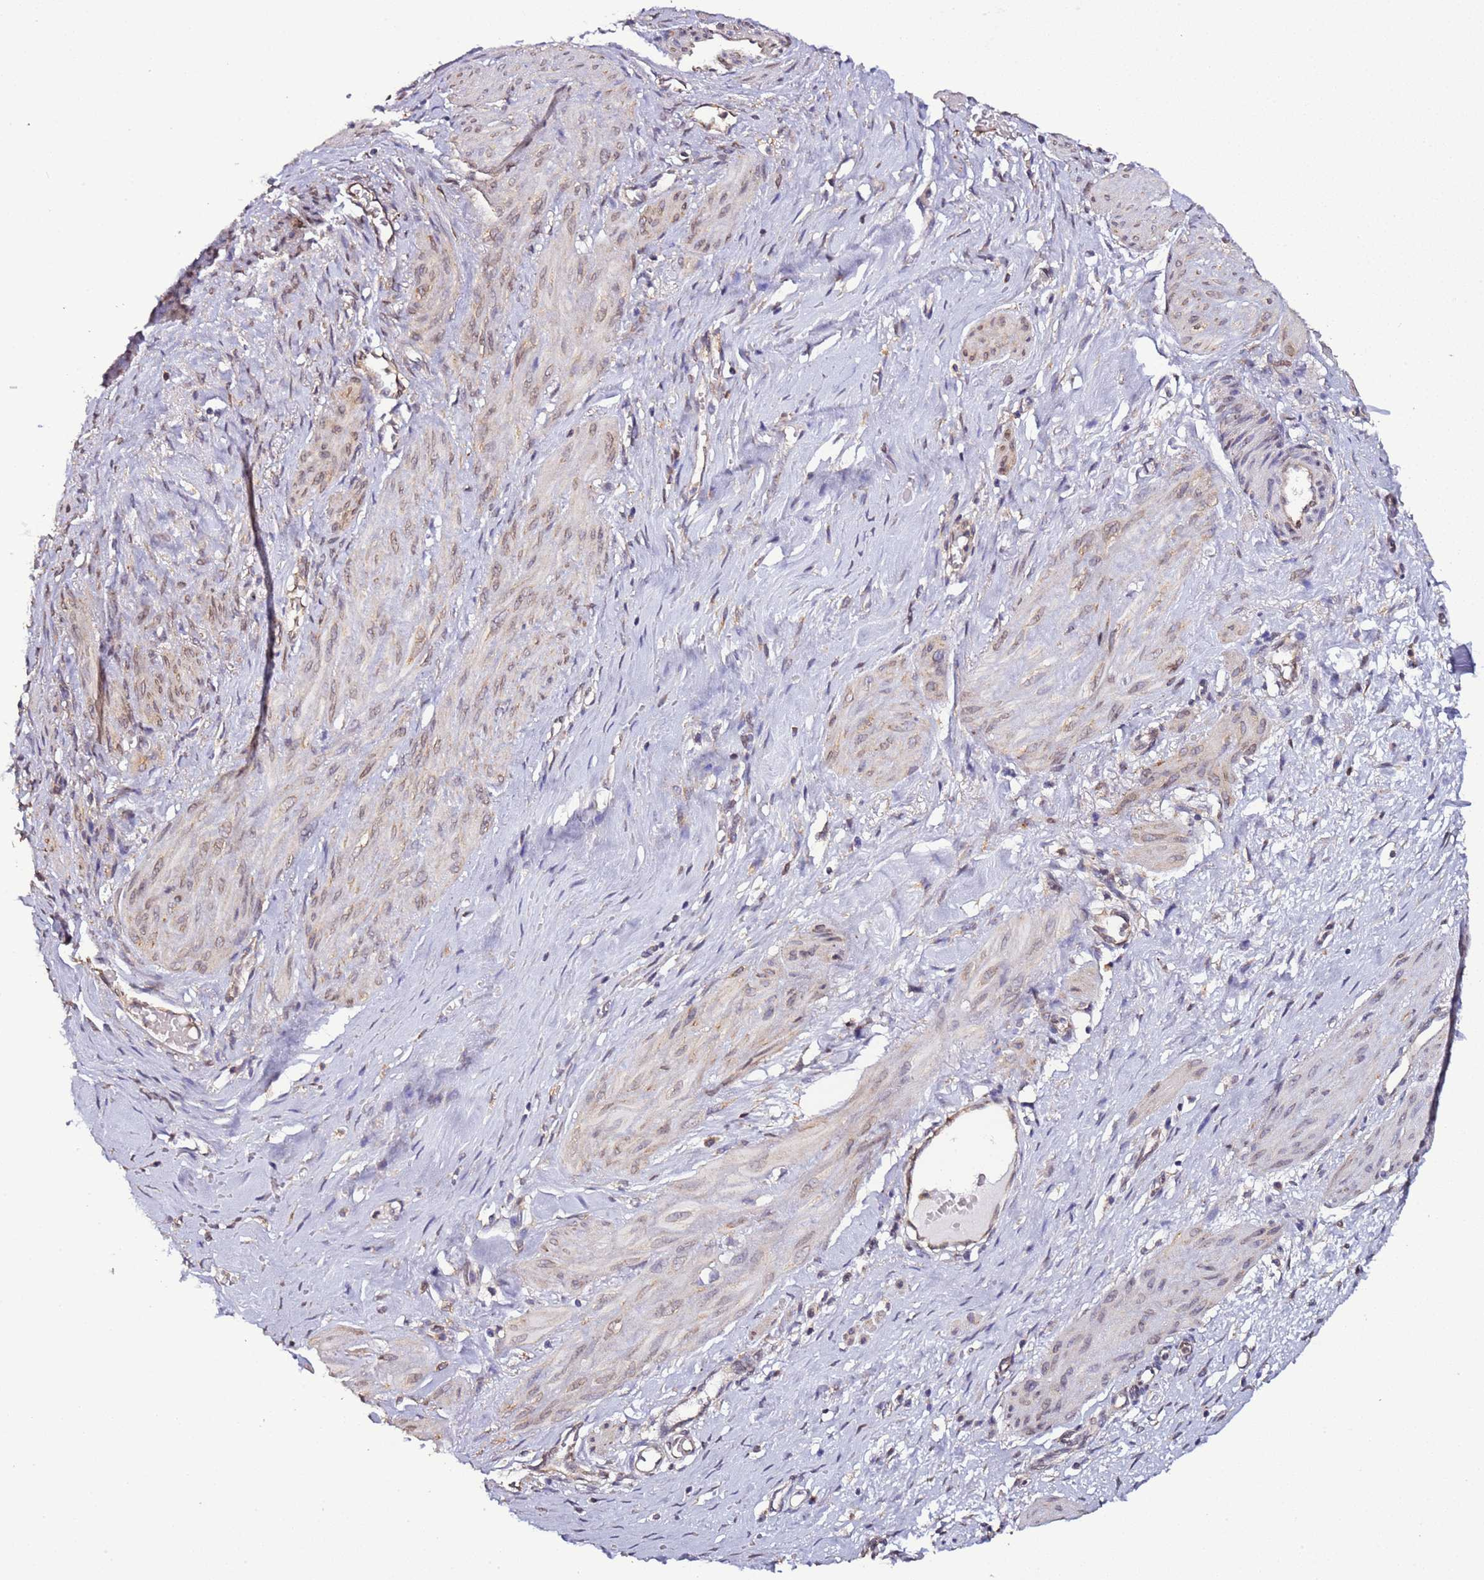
{"staining": {"intensity": "moderate", "quantity": "25%-75%", "location": "cytoplasmic/membranous,nuclear"}, "tissue": "smooth muscle", "cell_type": "Smooth muscle cells", "image_type": "normal", "snomed": [{"axis": "morphology", "description": "Normal tissue, NOS"}, {"axis": "topography", "description": "Endometrium"}], "caption": "Protein expression analysis of normal human smooth muscle reveals moderate cytoplasmic/membranous,nuclear staining in about 25%-75% of smooth muscle cells. (DAB = brown stain, brightfield microscopy at high magnification).", "gene": "SLC41A3", "patient": {"sex": "female", "age": 33}}